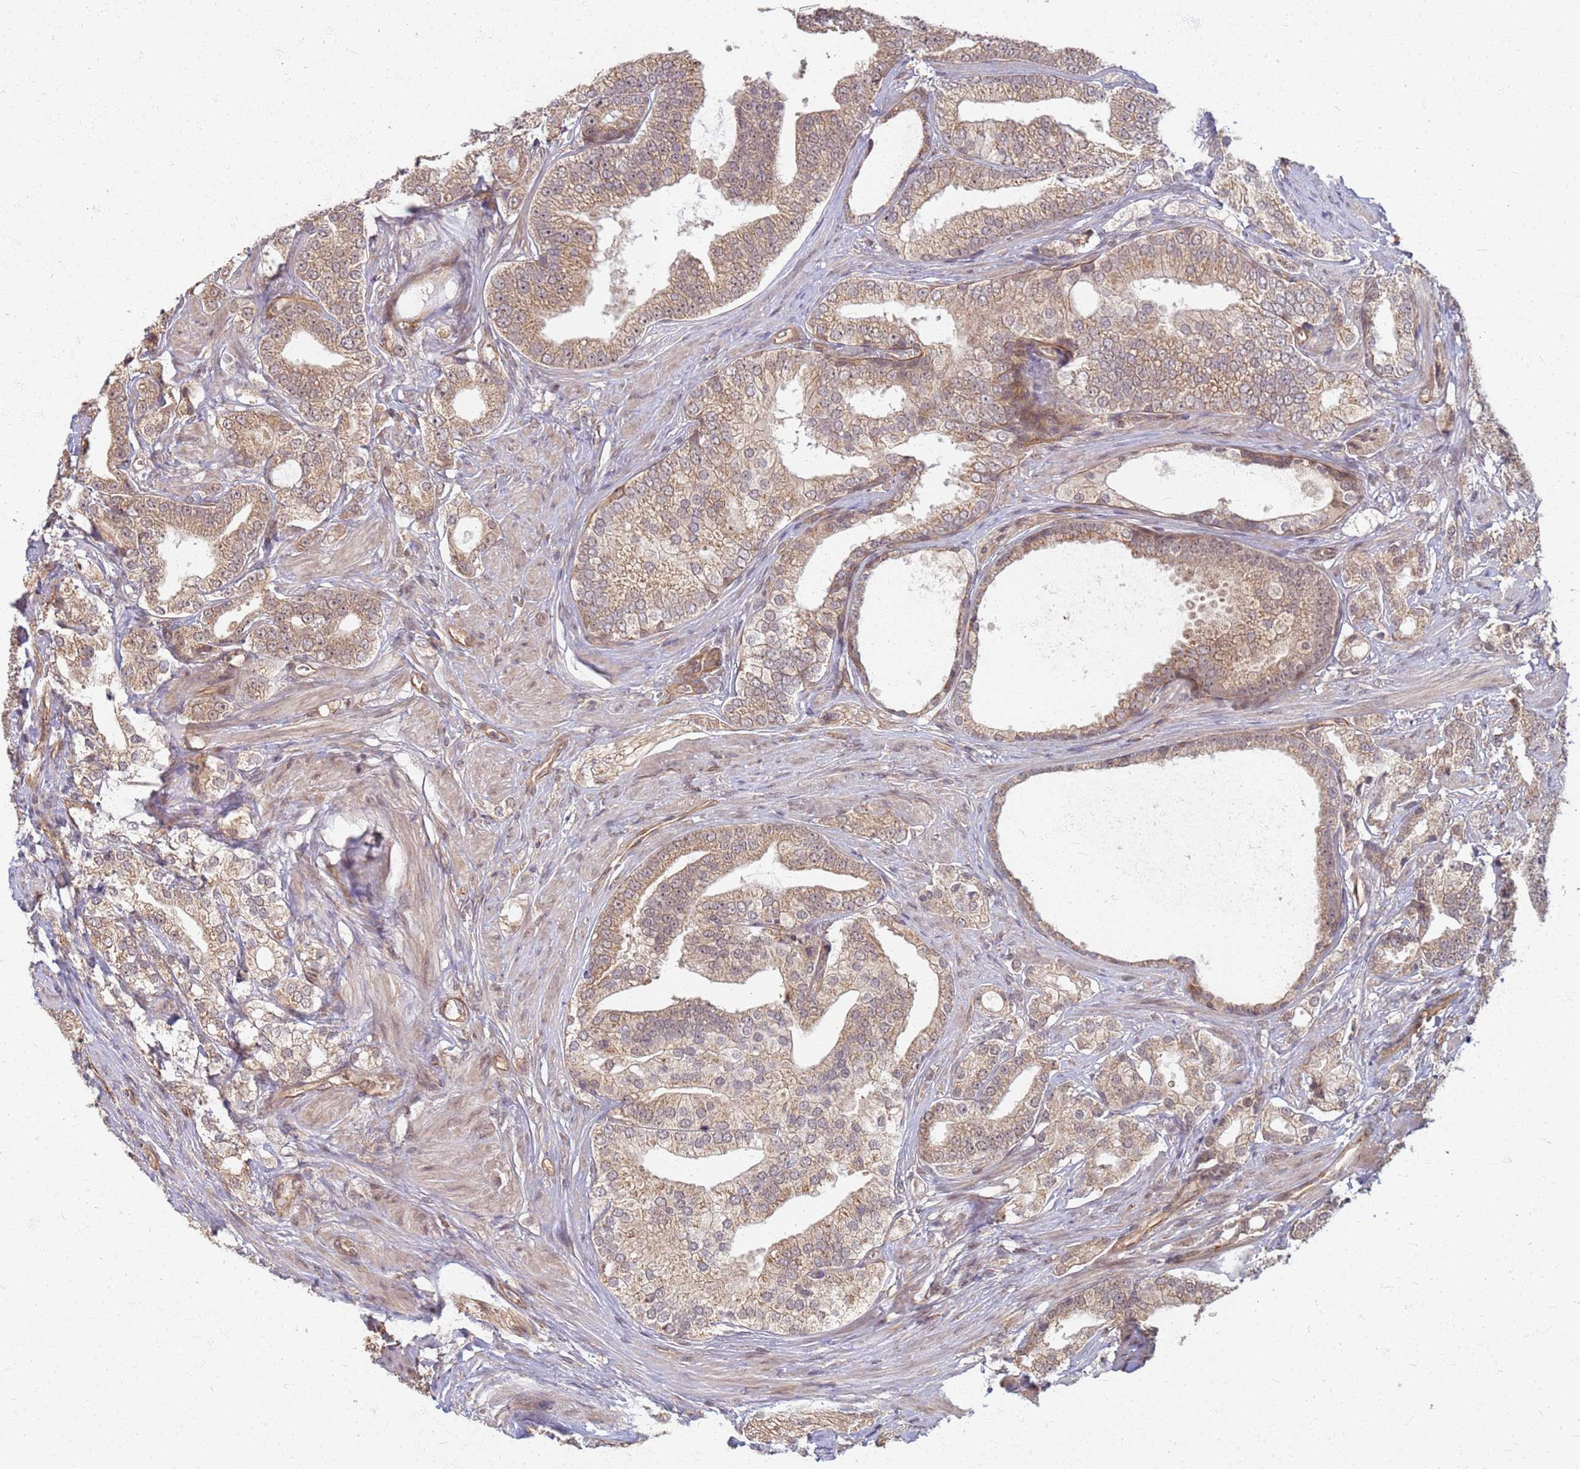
{"staining": {"intensity": "moderate", "quantity": ">75%", "location": "cytoplasmic/membranous"}, "tissue": "prostate cancer", "cell_type": "Tumor cells", "image_type": "cancer", "snomed": [{"axis": "morphology", "description": "Adenocarcinoma, High grade"}, {"axis": "topography", "description": "Prostate"}], "caption": "Prostate high-grade adenocarcinoma tissue reveals moderate cytoplasmic/membranous positivity in approximately >75% of tumor cells, visualized by immunohistochemistry.", "gene": "ITGB4", "patient": {"sex": "male", "age": 50}}